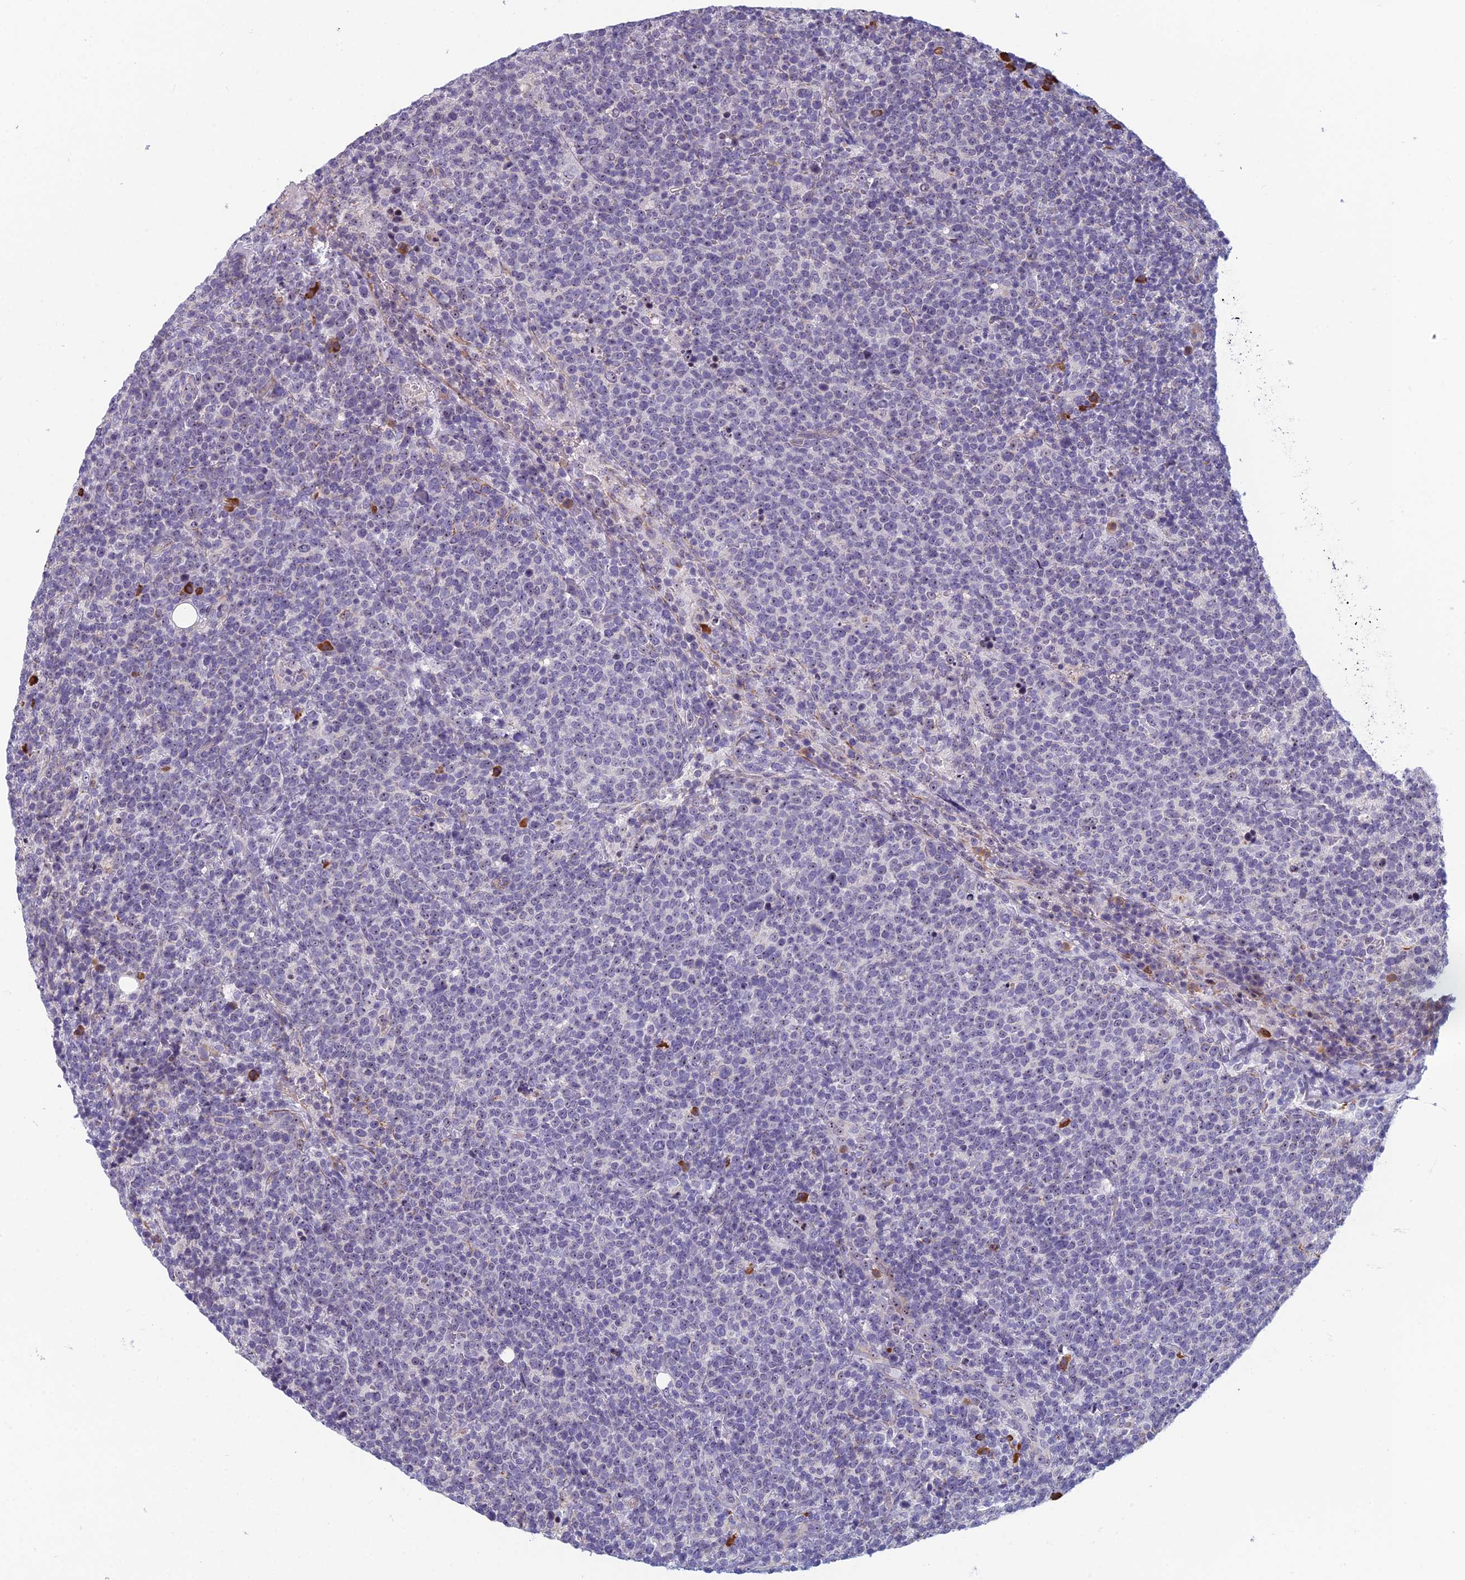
{"staining": {"intensity": "weak", "quantity": "<25%", "location": "nuclear"}, "tissue": "lymphoma", "cell_type": "Tumor cells", "image_type": "cancer", "snomed": [{"axis": "morphology", "description": "Malignant lymphoma, non-Hodgkin's type, High grade"}, {"axis": "topography", "description": "Lymph node"}], "caption": "An image of high-grade malignant lymphoma, non-Hodgkin's type stained for a protein demonstrates no brown staining in tumor cells.", "gene": "NOC2L", "patient": {"sex": "male", "age": 61}}